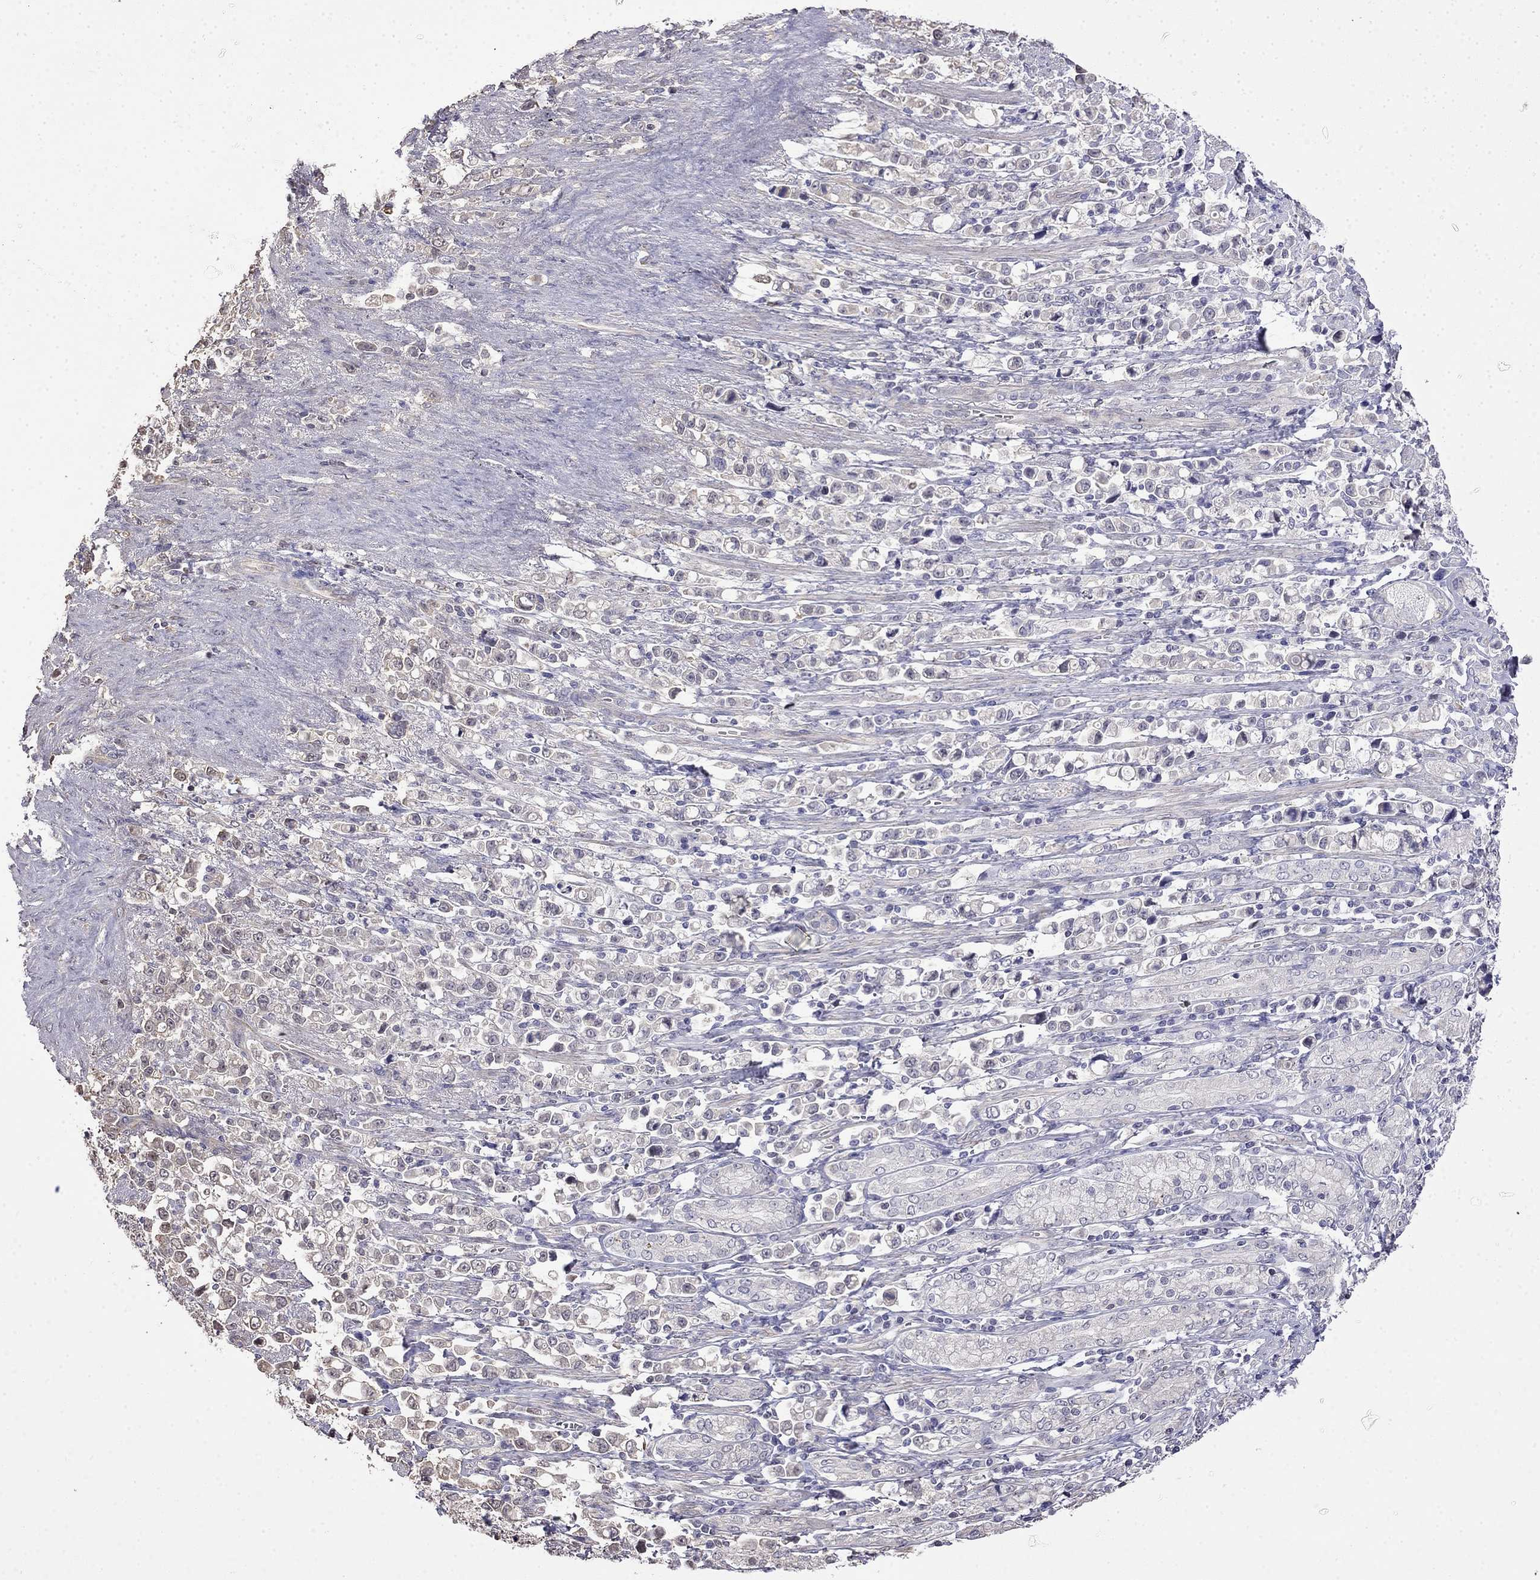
{"staining": {"intensity": "negative", "quantity": "none", "location": "none"}, "tissue": "stomach cancer", "cell_type": "Tumor cells", "image_type": "cancer", "snomed": [{"axis": "morphology", "description": "Adenocarcinoma, NOS"}, {"axis": "topography", "description": "Stomach"}], "caption": "The immunohistochemistry image has no significant staining in tumor cells of stomach cancer (adenocarcinoma) tissue.", "gene": "GUCA1B", "patient": {"sex": "male", "age": 63}}